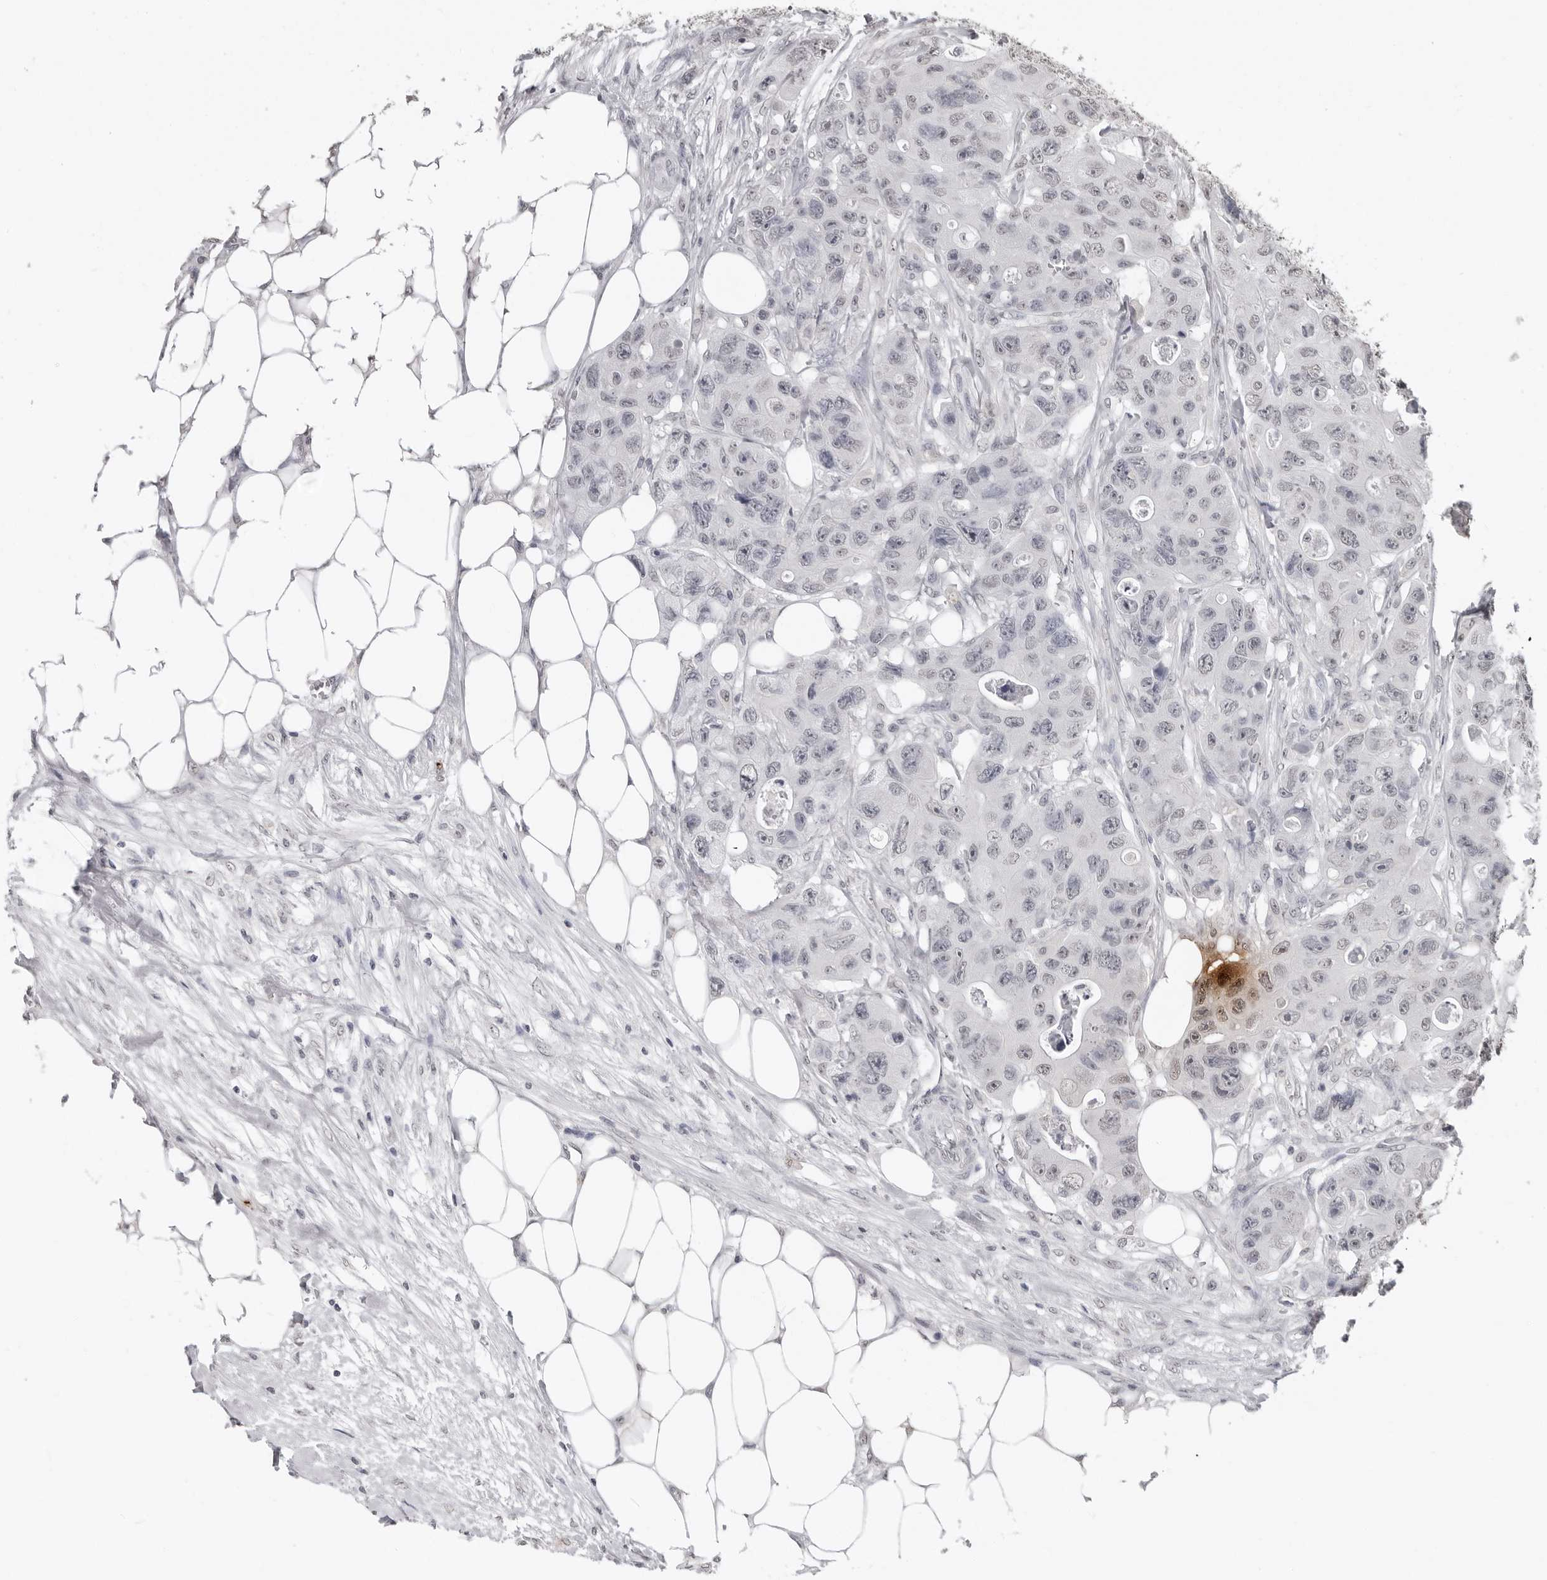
{"staining": {"intensity": "weak", "quantity": ">75%", "location": "nuclear"}, "tissue": "colorectal cancer", "cell_type": "Tumor cells", "image_type": "cancer", "snomed": [{"axis": "morphology", "description": "Adenocarcinoma, NOS"}, {"axis": "topography", "description": "Colon"}], "caption": "Adenocarcinoma (colorectal) stained with a brown dye reveals weak nuclear positive positivity in approximately >75% of tumor cells.", "gene": "HEPACAM", "patient": {"sex": "female", "age": 46}}